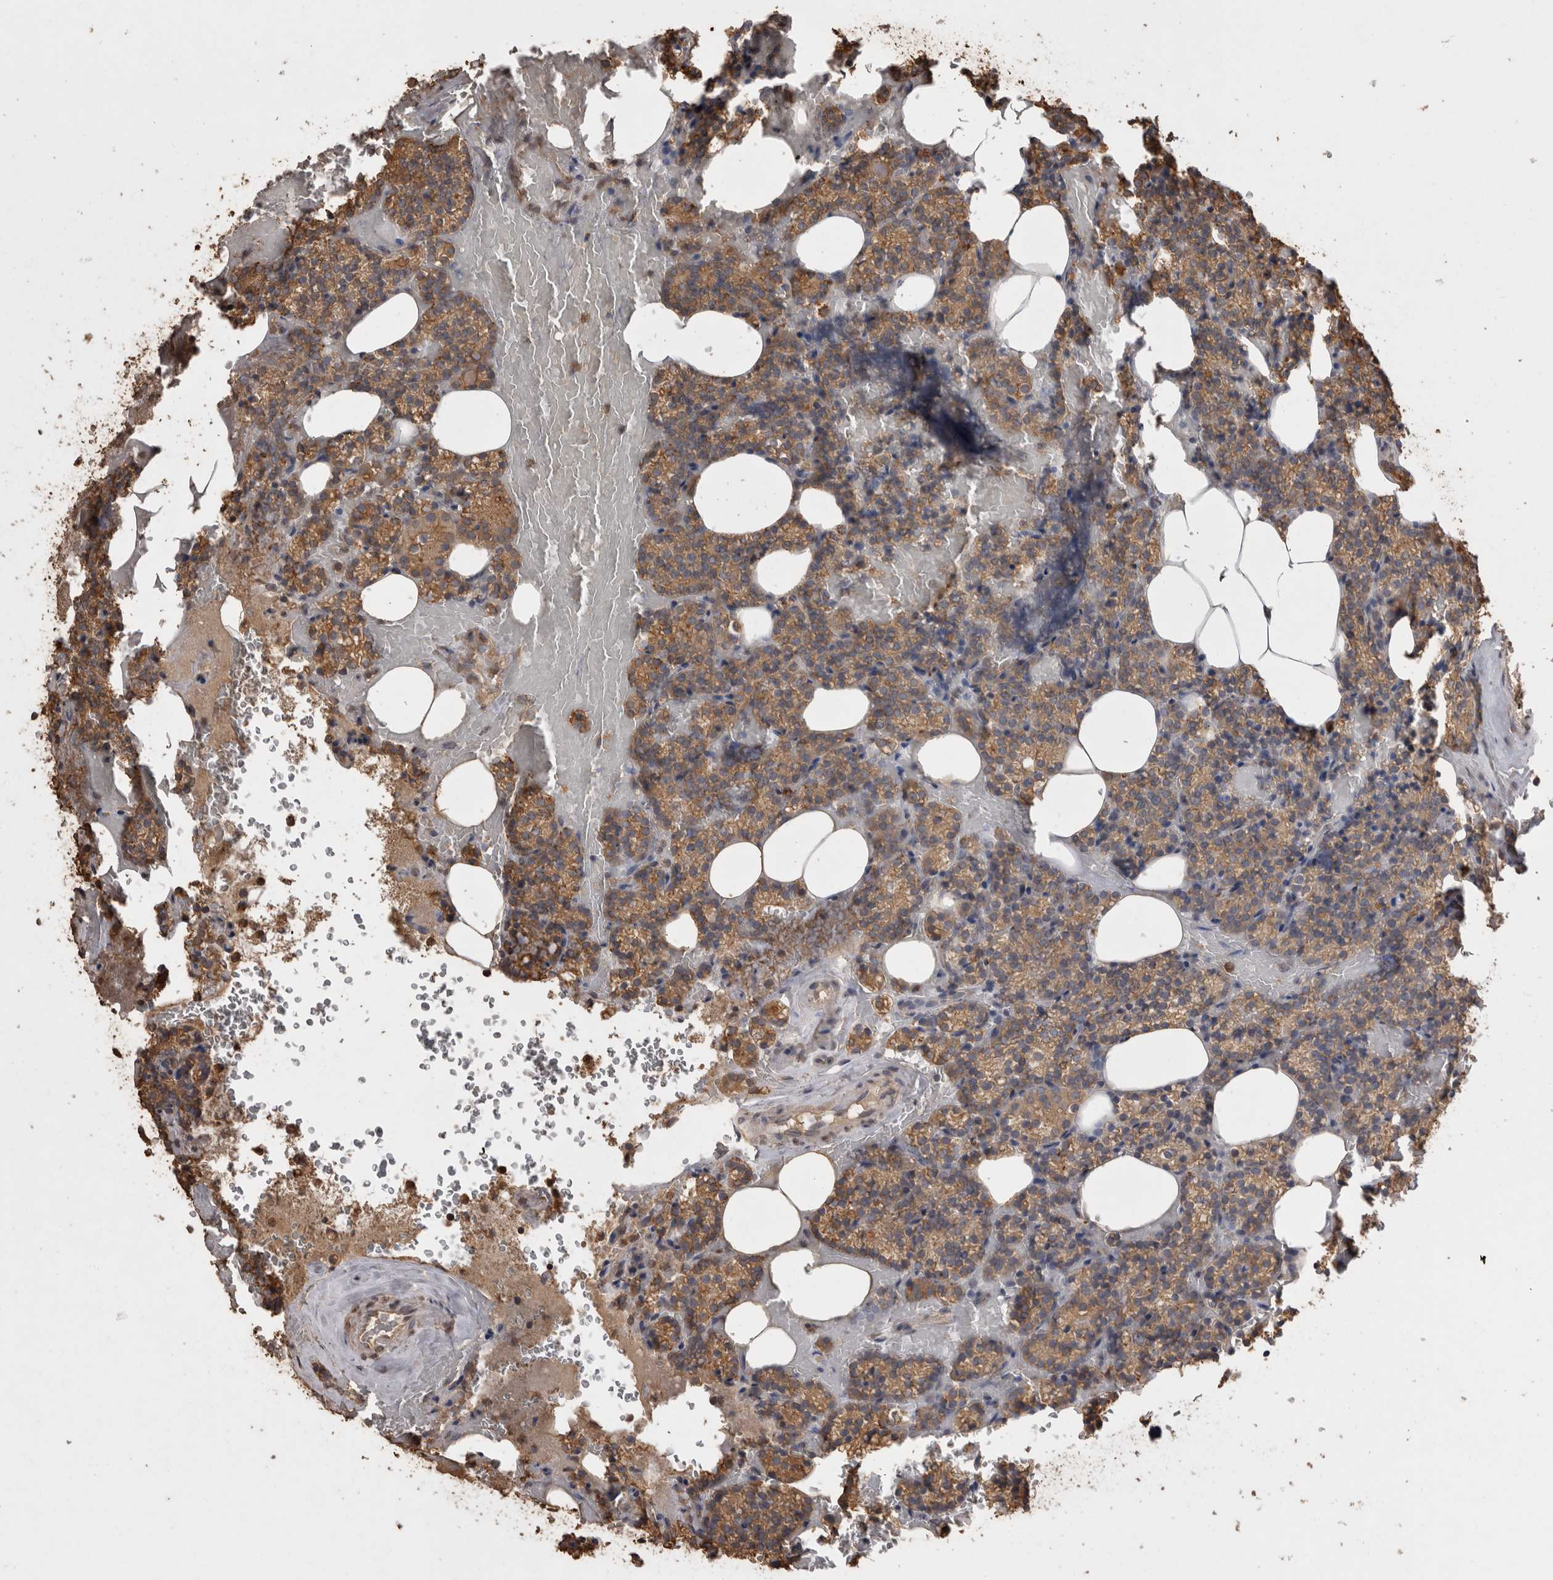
{"staining": {"intensity": "moderate", "quantity": ">75%", "location": "cytoplasmic/membranous"}, "tissue": "parathyroid gland", "cell_type": "Glandular cells", "image_type": "normal", "snomed": [{"axis": "morphology", "description": "Normal tissue, NOS"}, {"axis": "topography", "description": "Parathyroid gland"}], "caption": "Glandular cells reveal medium levels of moderate cytoplasmic/membranous expression in about >75% of cells in benign parathyroid gland.", "gene": "SOCS5", "patient": {"sex": "female", "age": 78}}